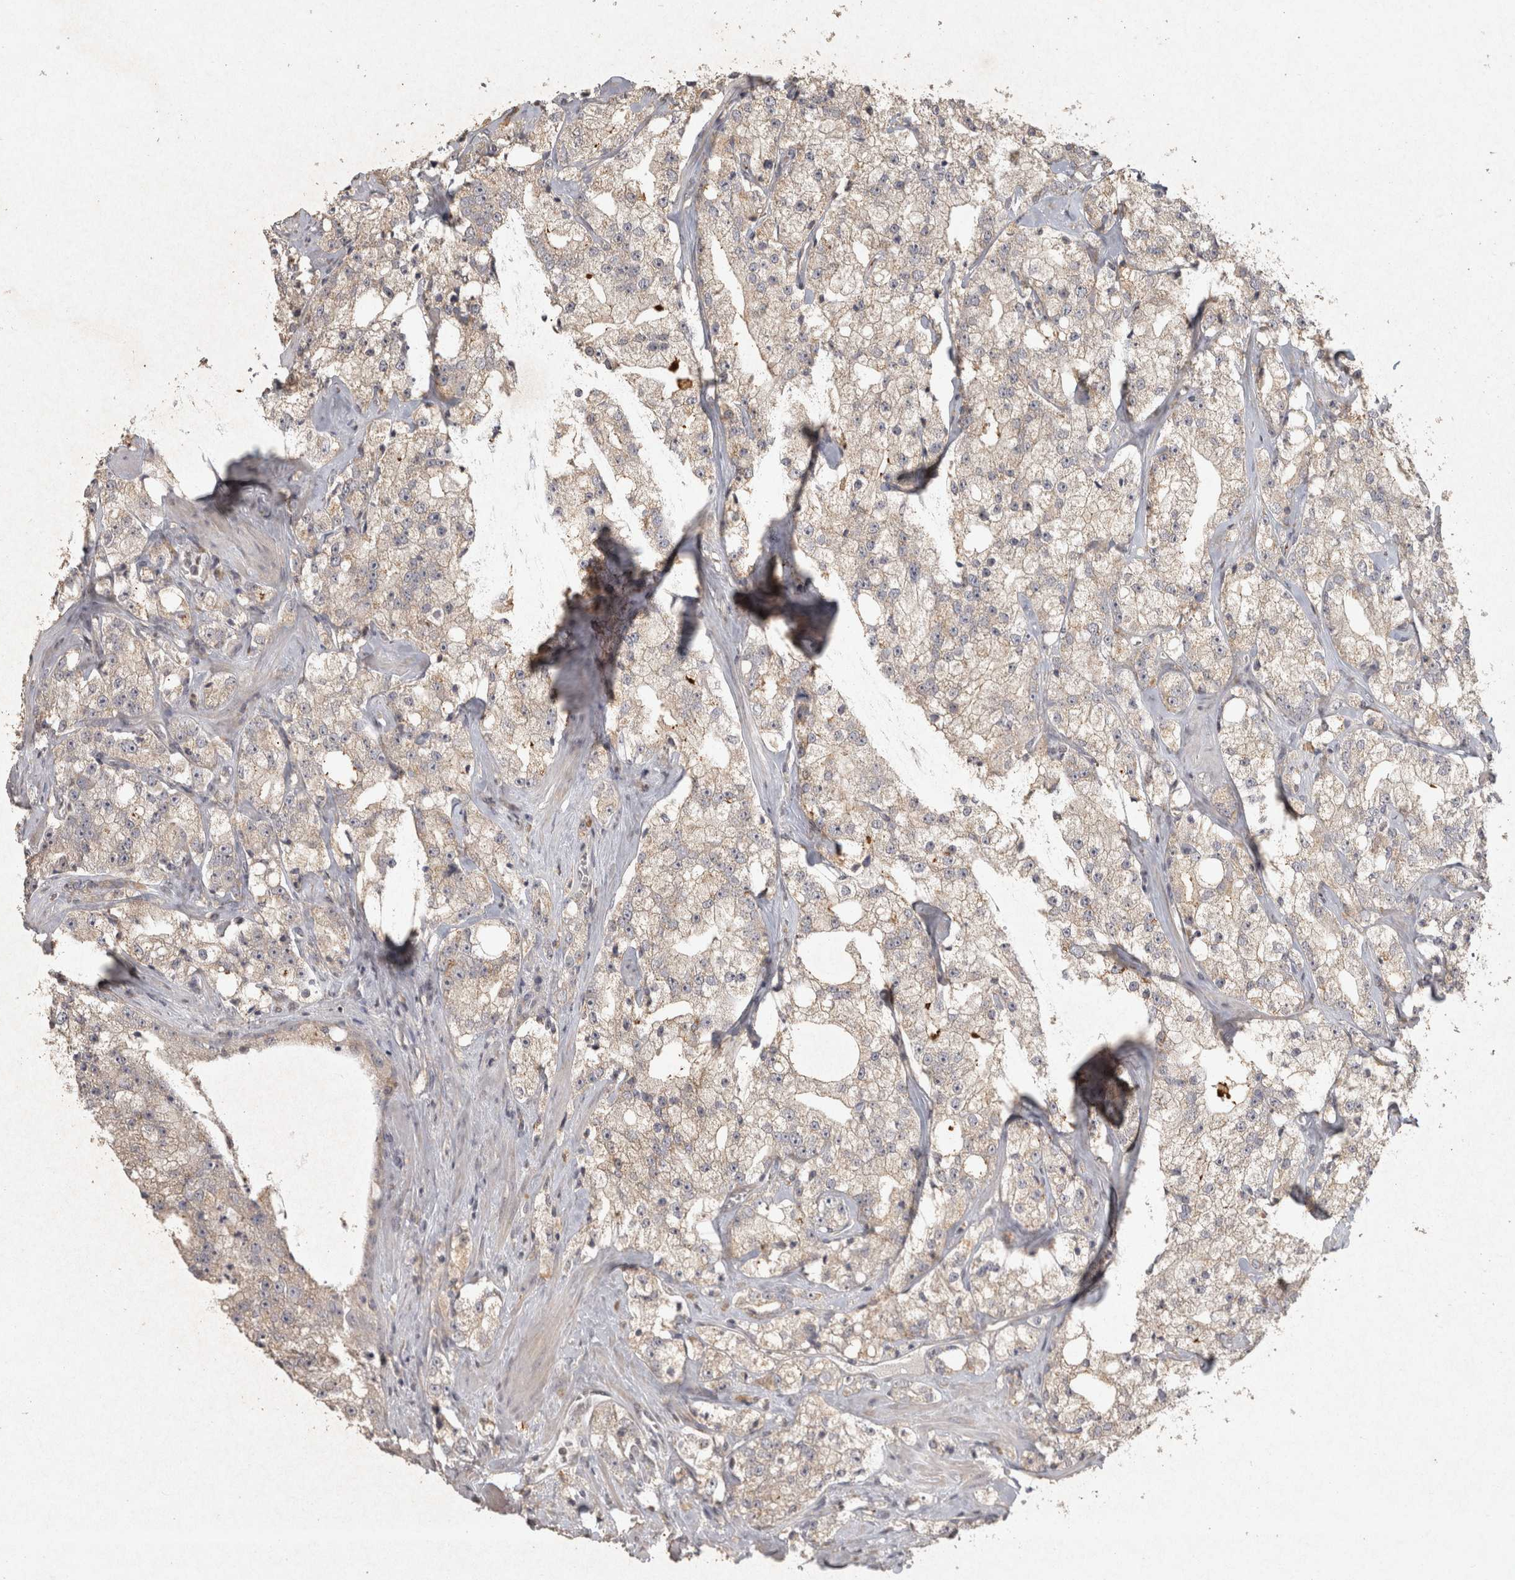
{"staining": {"intensity": "weak", "quantity": "25%-75%", "location": "cytoplasmic/membranous"}, "tissue": "prostate cancer", "cell_type": "Tumor cells", "image_type": "cancer", "snomed": [{"axis": "morphology", "description": "Adenocarcinoma, High grade"}, {"axis": "topography", "description": "Prostate"}], "caption": "This is an image of immunohistochemistry (IHC) staining of prostate cancer (adenocarcinoma (high-grade)), which shows weak staining in the cytoplasmic/membranous of tumor cells.", "gene": "OSTN", "patient": {"sex": "male", "age": 64}}